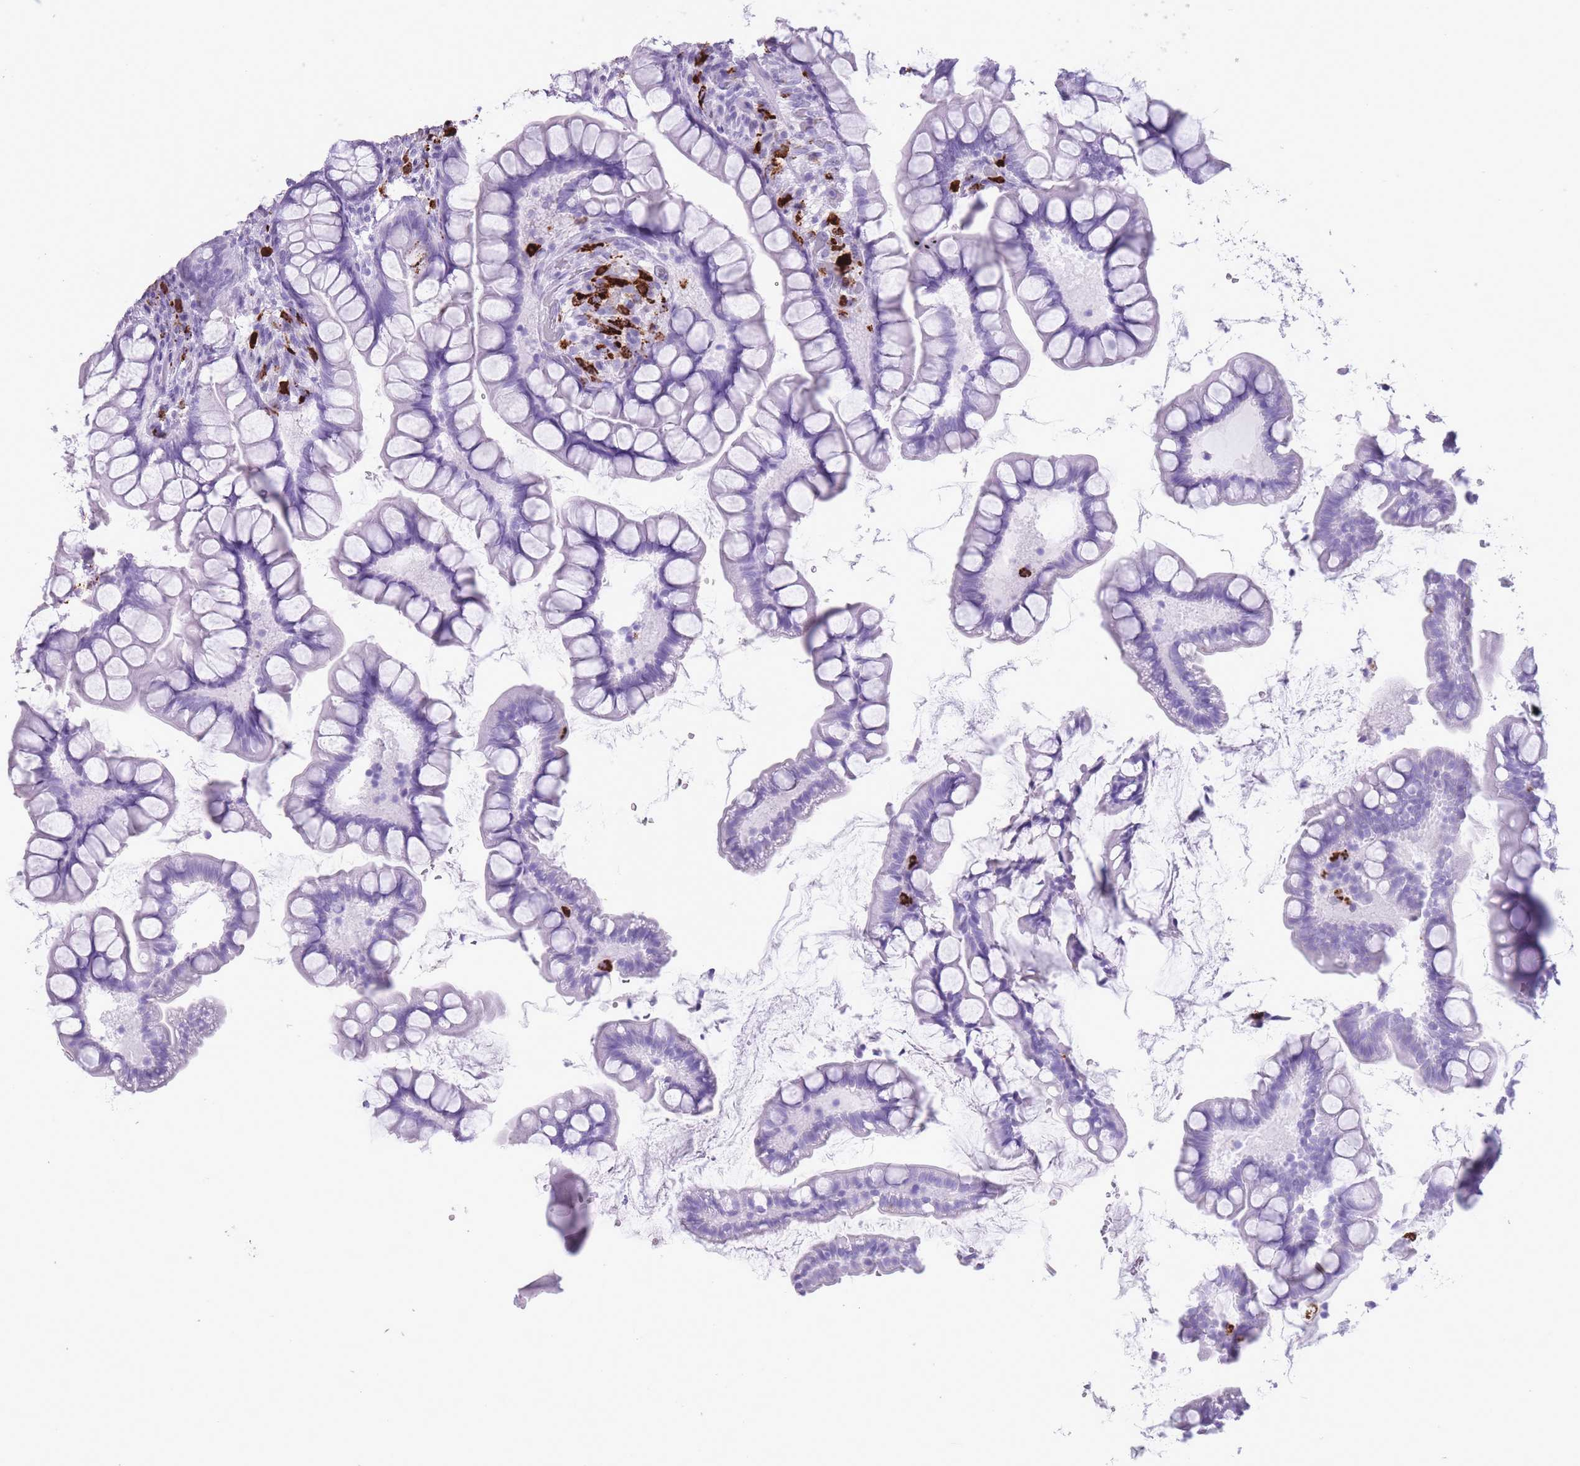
{"staining": {"intensity": "negative", "quantity": "none", "location": "none"}, "tissue": "small intestine", "cell_type": "Glandular cells", "image_type": "normal", "snomed": [{"axis": "morphology", "description": "Normal tissue, NOS"}, {"axis": "topography", "description": "Small intestine"}], "caption": "Small intestine was stained to show a protein in brown. There is no significant expression in glandular cells. The staining was performed using DAB (3,3'-diaminobenzidine) to visualize the protein expression in brown, while the nuclei were stained in blue with hematoxylin (Magnification: 20x).", "gene": "OR4F16", "patient": {"sex": "male", "age": 70}}